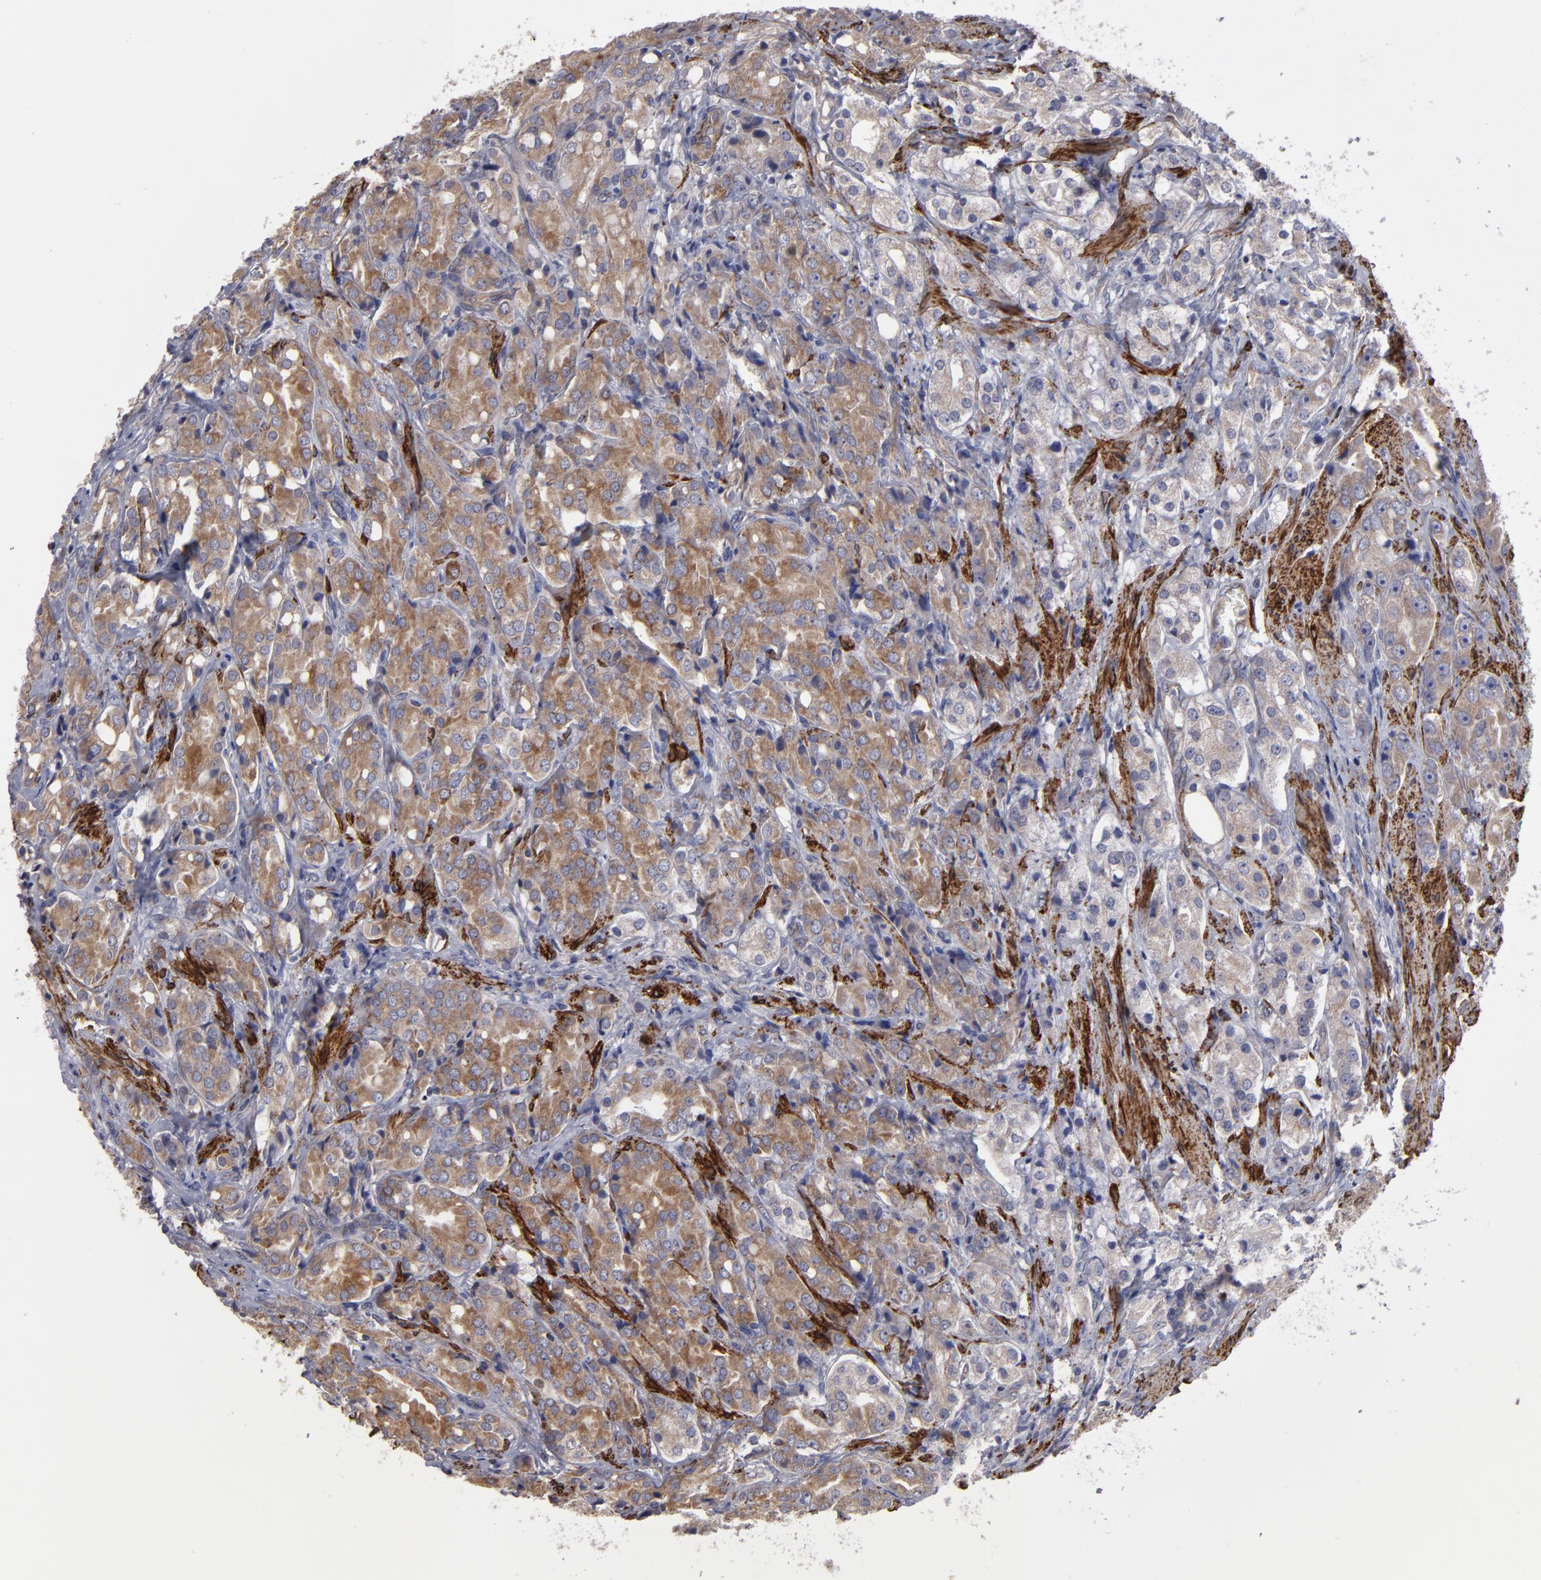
{"staining": {"intensity": "moderate", "quantity": ">75%", "location": "cytoplasmic/membranous"}, "tissue": "prostate cancer", "cell_type": "Tumor cells", "image_type": "cancer", "snomed": [{"axis": "morphology", "description": "Adenocarcinoma, High grade"}, {"axis": "topography", "description": "Prostate"}], "caption": "The image demonstrates immunohistochemical staining of prostate cancer (adenocarcinoma (high-grade)). There is moderate cytoplasmic/membranous expression is identified in approximately >75% of tumor cells.", "gene": "SLMAP", "patient": {"sex": "male", "age": 68}}